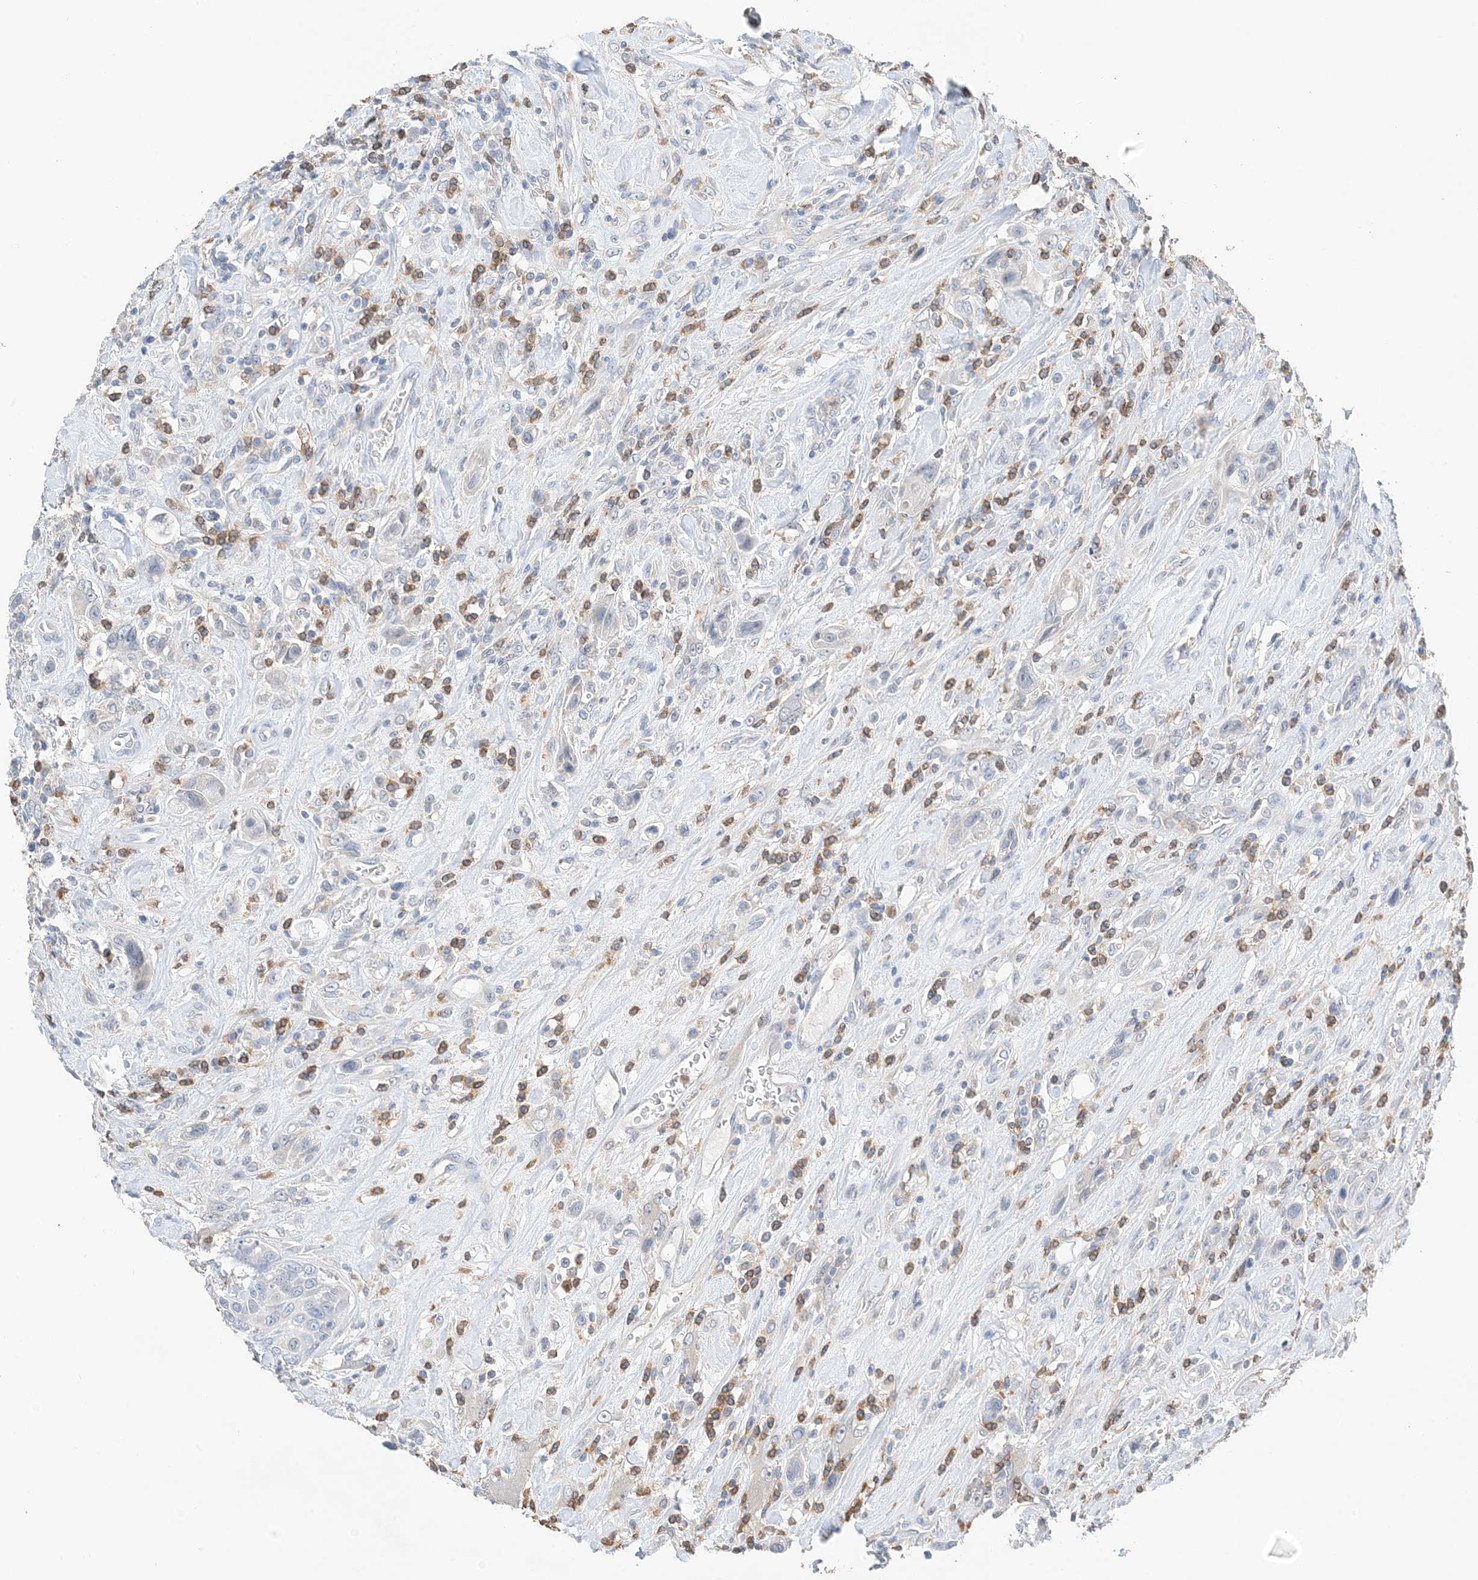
{"staining": {"intensity": "negative", "quantity": "none", "location": "none"}, "tissue": "urothelial cancer", "cell_type": "Tumor cells", "image_type": "cancer", "snomed": [{"axis": "morphology", "description": "Urothelial carcinoma, High grade"}, {"axis": "topography", "description": "Urinary bladder"}], "caption": "This is an IHC micrograph of high-grade urothelial carcinoma. There is no staining in tumor cells.", "gene": "KIFBP", "patient": {"sex": "male", "age": 50}}